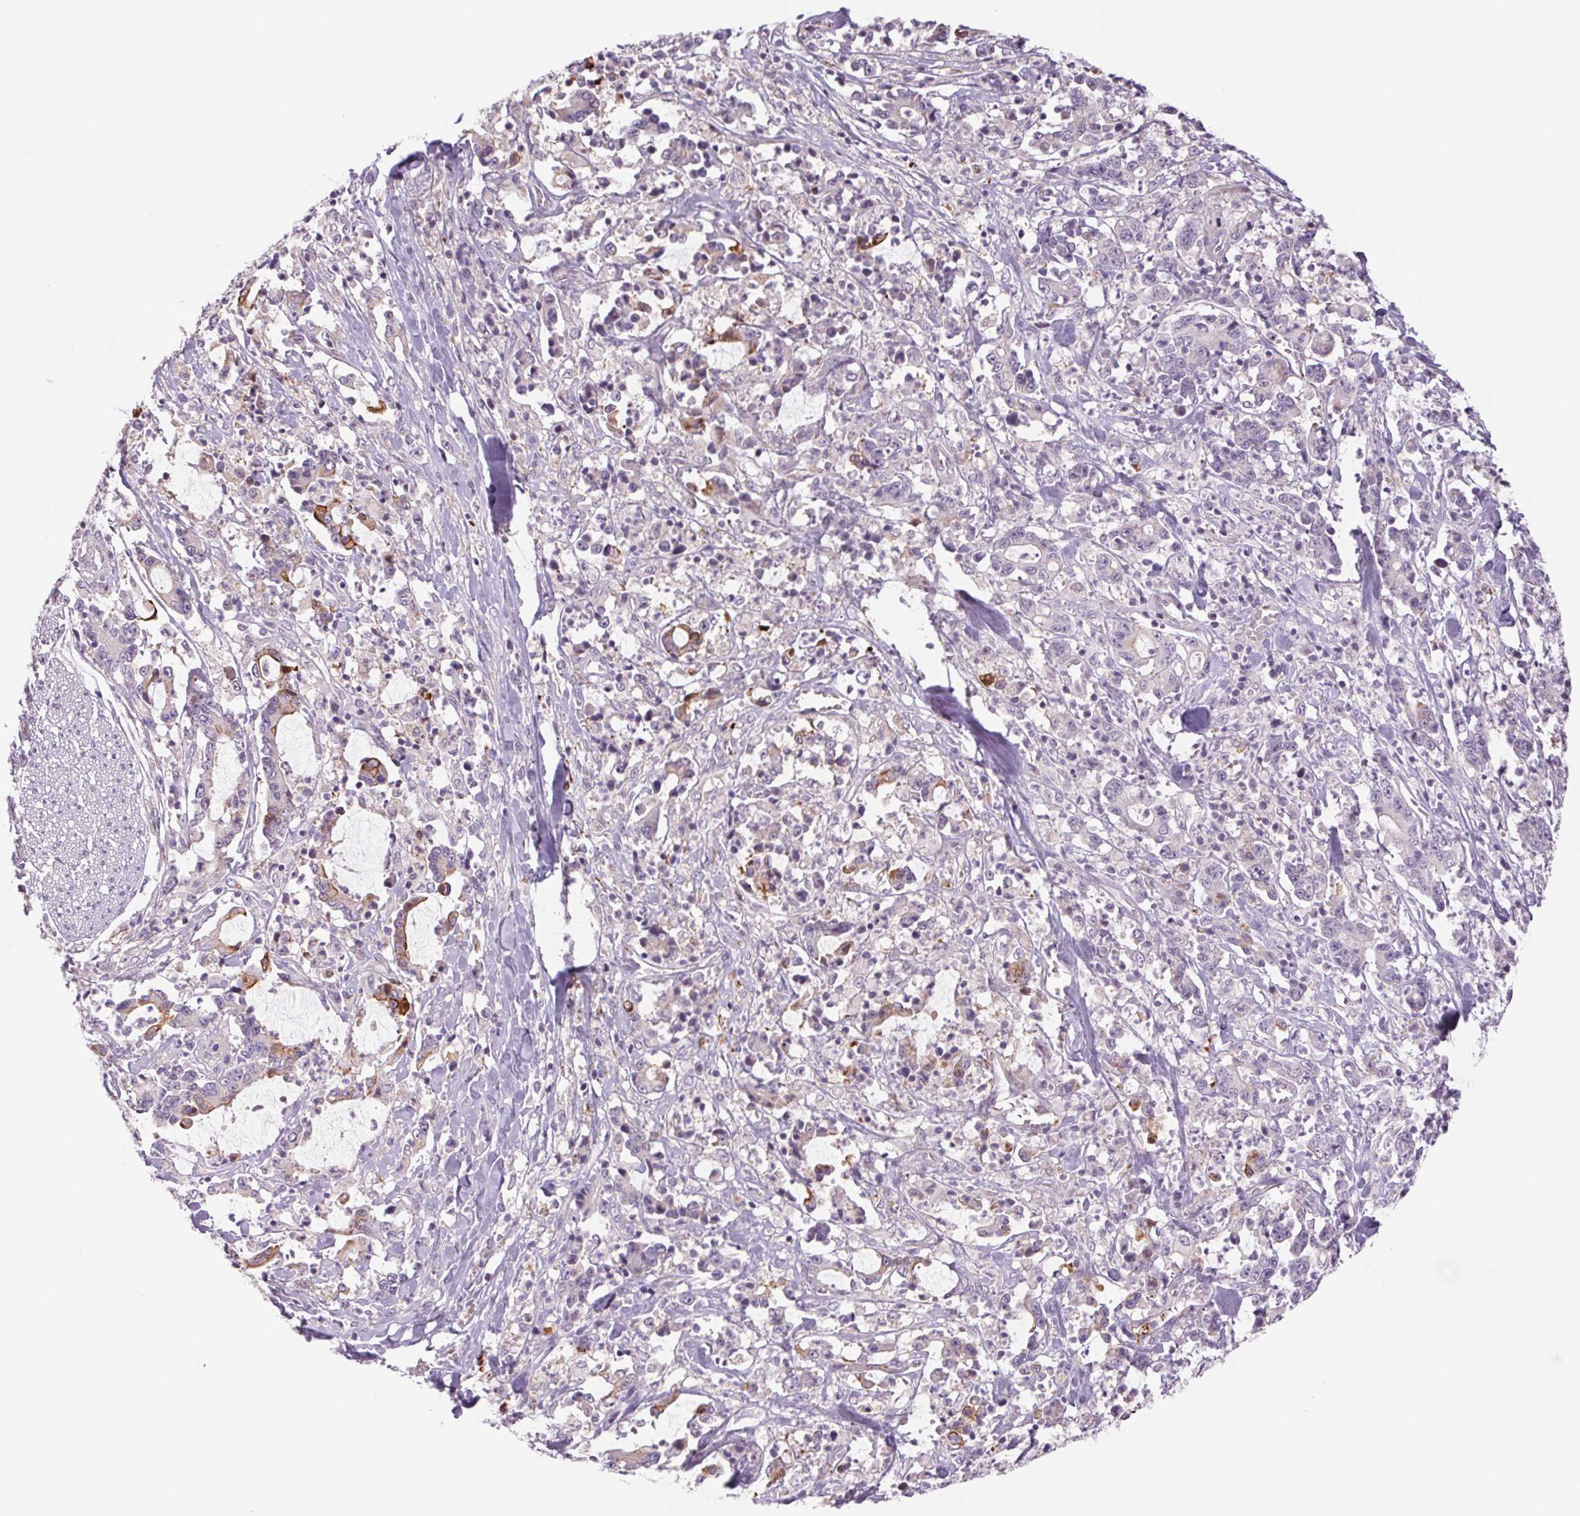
{"staining": {"intensity": "moderate", "quantity": "<25%", "location": "cytoplasmic/membranous"}, "tissue": "stomach cancer", "cell_type": "Tumor cells", "image_type": "cancer", "snomed": [{"axis": "morphology", "description": "Adenocarcinoma, NOS"}, {"axis": "topography", "description": "Stomach, upper"}], "caption": "Immunohistochemistry staining of stomach cancer, which reveals low levels of moderate cytoplasmic/membranous staining in approximately <25% of tumor cells indicating moderate cytoplasmic/membranous protein staining. The staining was performed using DAB (3,3'-diaminobenzidine) (brown) for protein detection and nuclei were counterstained in hematoxylin (blue).", "gene": "MS4A13", "patient": {"sex": "male", "age": 68}}